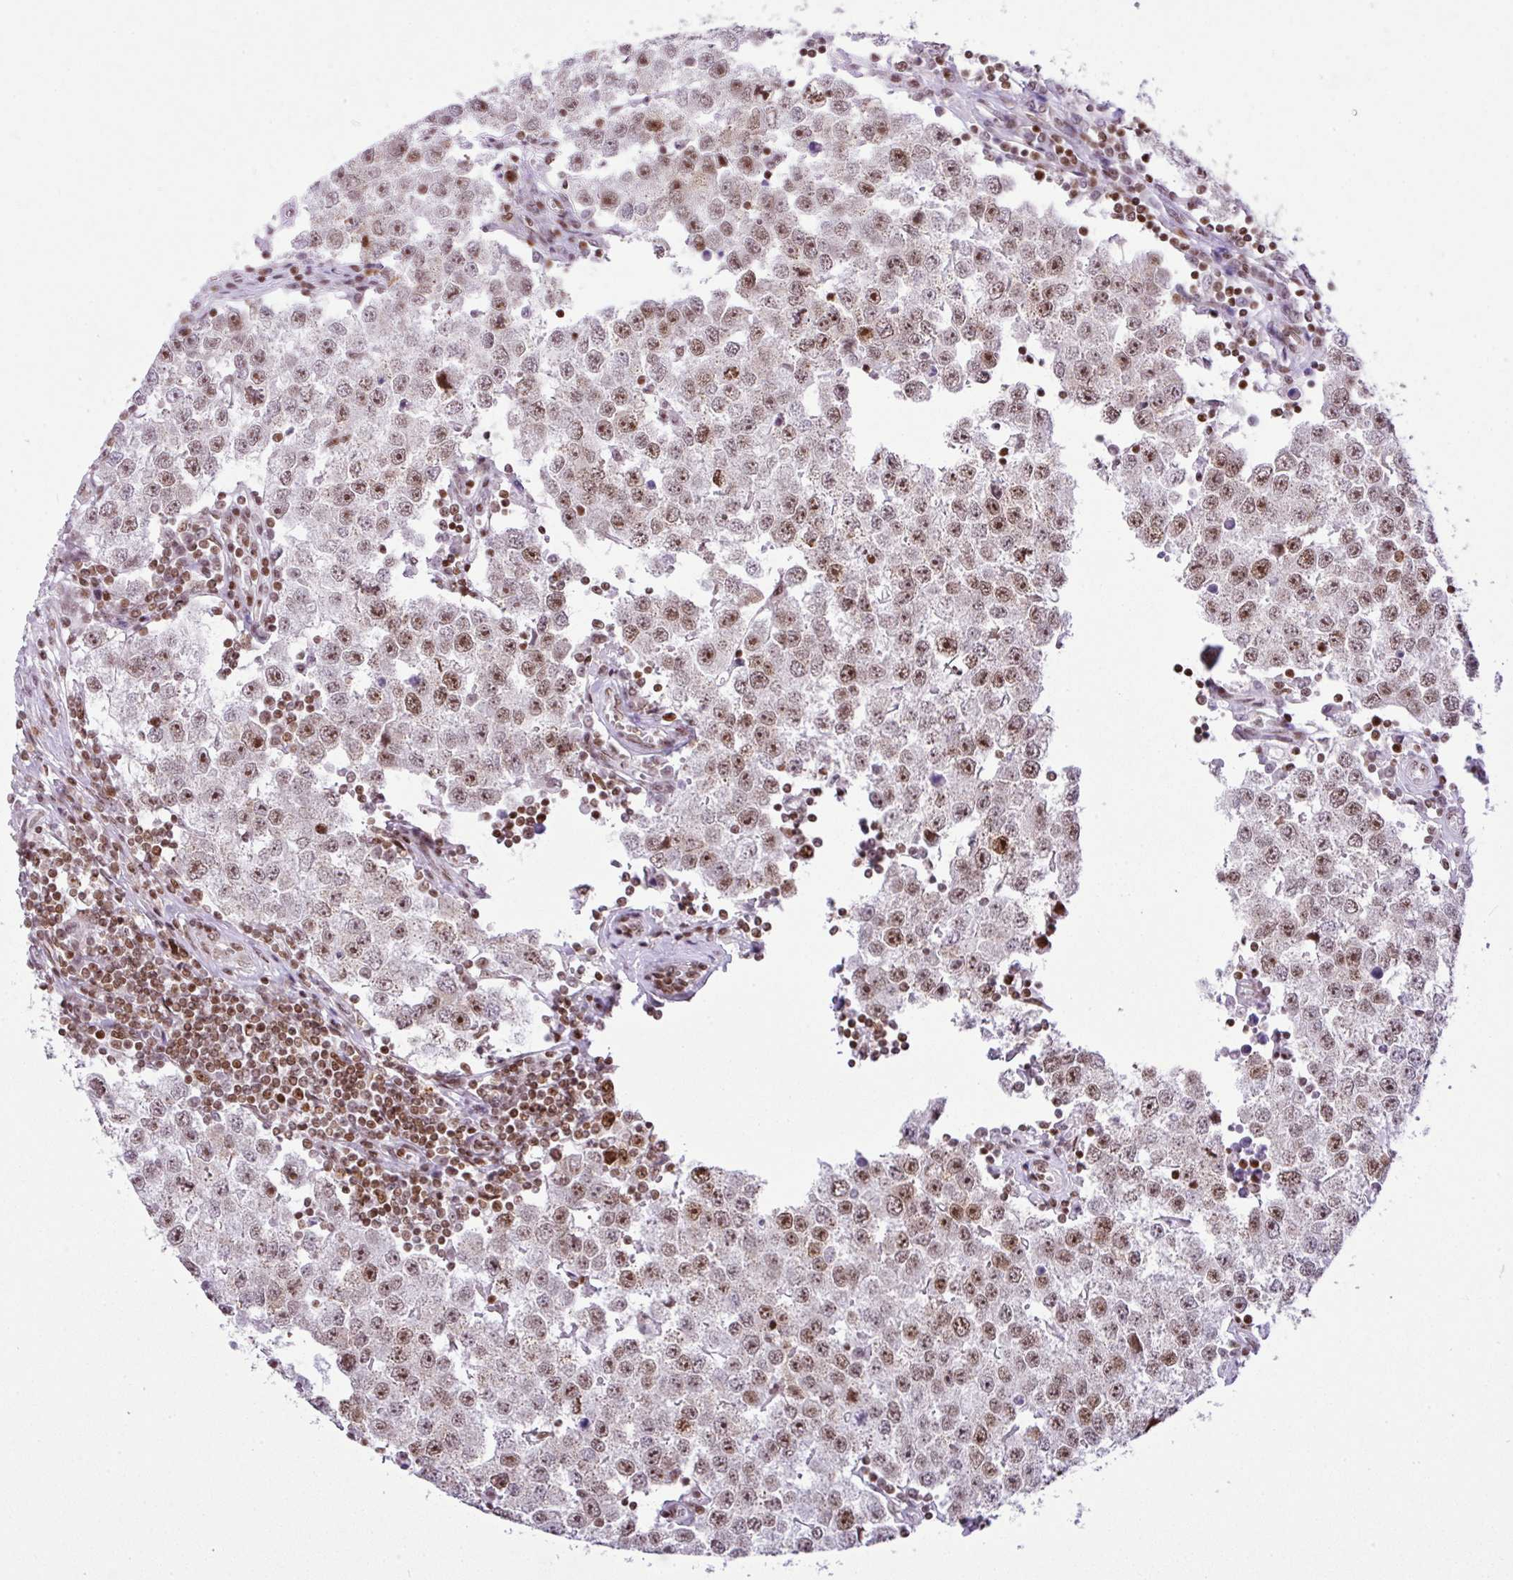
{"staining": {"intensity": "moderate", "quantity": ">75%", "location": "nuclear"}, "tissue": "testis cancer", "cell_type": "Tumor cells", "image_type": "cancer", "snomed": [{"axis": "morphology", "description": "Seminoma, NOS"}, {"axis": "topography", "description": "Testis"}], "caption": "This micrograph displays immunohistochemistry (IHC) staining of testis cancer, with medium moderate nuclear staining in approximately >75% of tumor cells.", "gene": "CCDC137", "patient": {"sex": "male", "age": 34}}